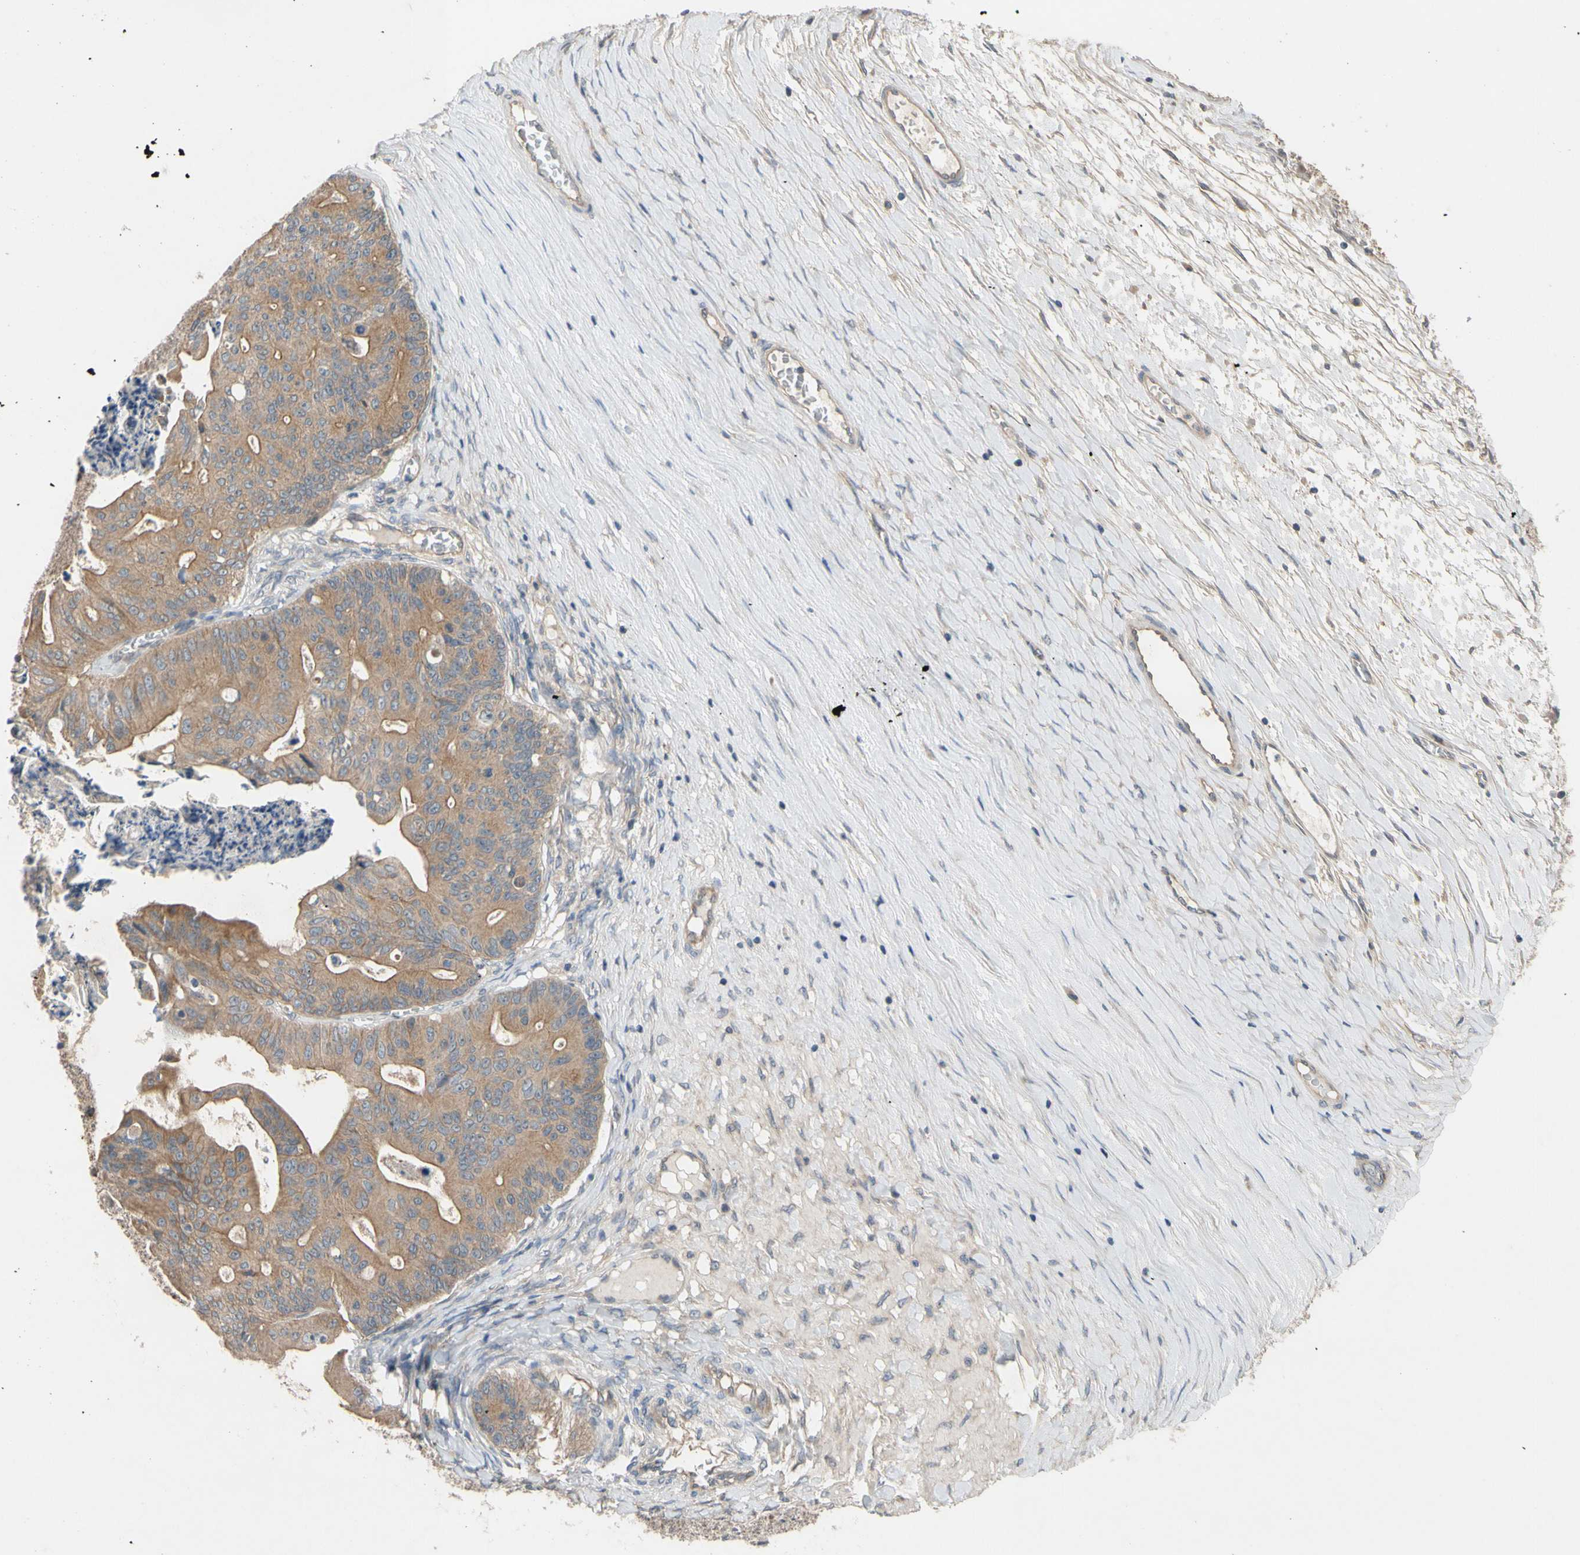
{"staining": {"intensity": "moderate", "quantity": ">75%", "location": "cytoplasmic/membranous"}, "tissue": "ovarian cancer", "cell_type": "Tumor cells", "image_type": "cancer", "snomed": [{"axis": "morphology", "description": "Cystadenocarcinoma, mucinous, NOS"}, {"axis": "topography", "description": "Ovary"}], "caption": "There is medium levels of moderate cytoplasmic/membranous positivity in tumor cells of ovarian cancer (mucinous cystadenocarcinoma), as demonstrated by immunohistochemical staining (brown color).", "gene": "MBTPS2", "patient": {"sex": "female", "age": 37}}